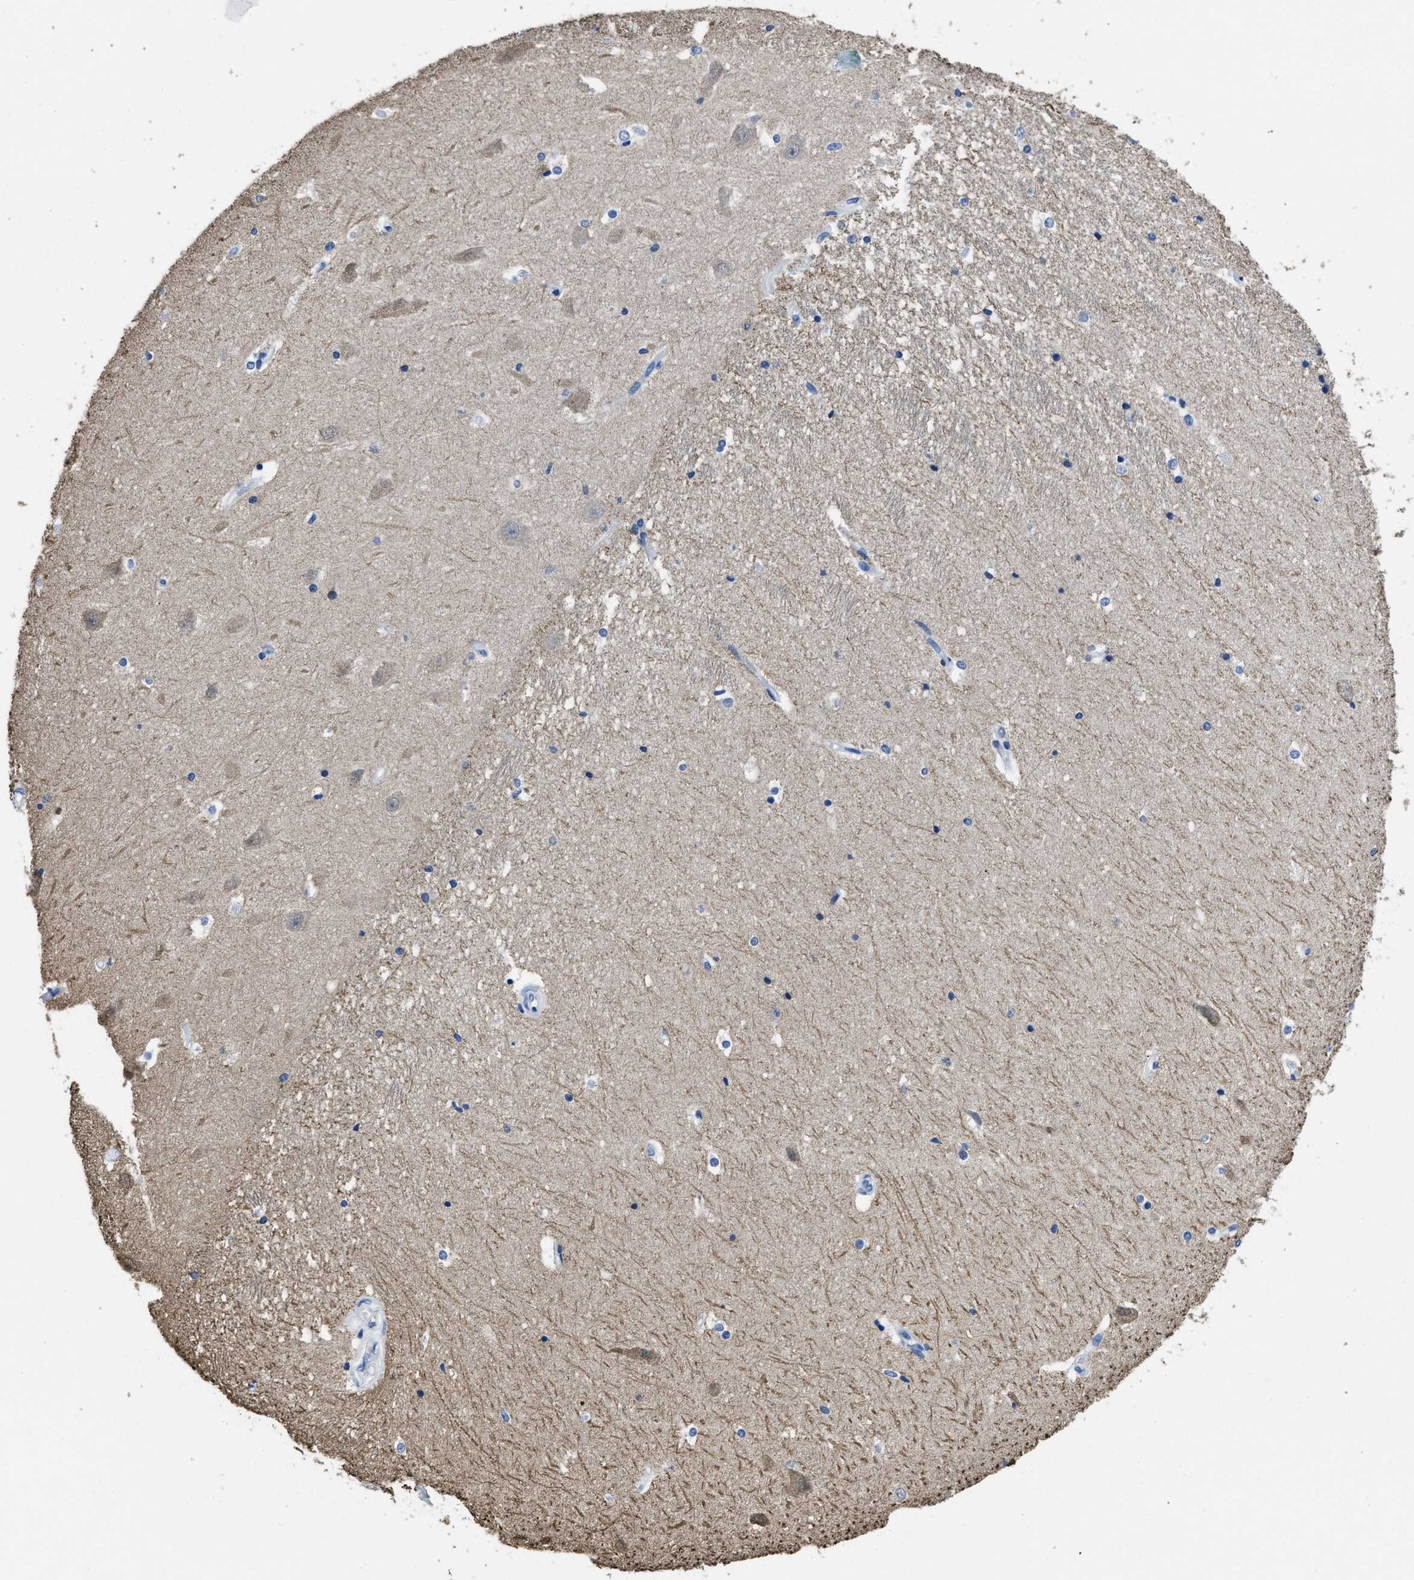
{"staining": {"intensity": "negative", "quantity": "none", "location": "none"}, "tissue": "hippocampus", "cell_type": "Glial cells", "image_type": "normal", "snomed": [{"axis": "morphology", "description": "Normal tissue, NOS"}, {"axis": "topography", "description": "Hippocampus"}], "caption": "An immunohistochemistry image of benign hippocampus is shown. There is no staining in glial cells of hippocampus. Brightfield microscopy of IHC stained with DAB (brown) and hematoxylin (blue), captured at high magnification.", "gene": "ITGA3", "patient": {"sex": "male", "age": 45}}